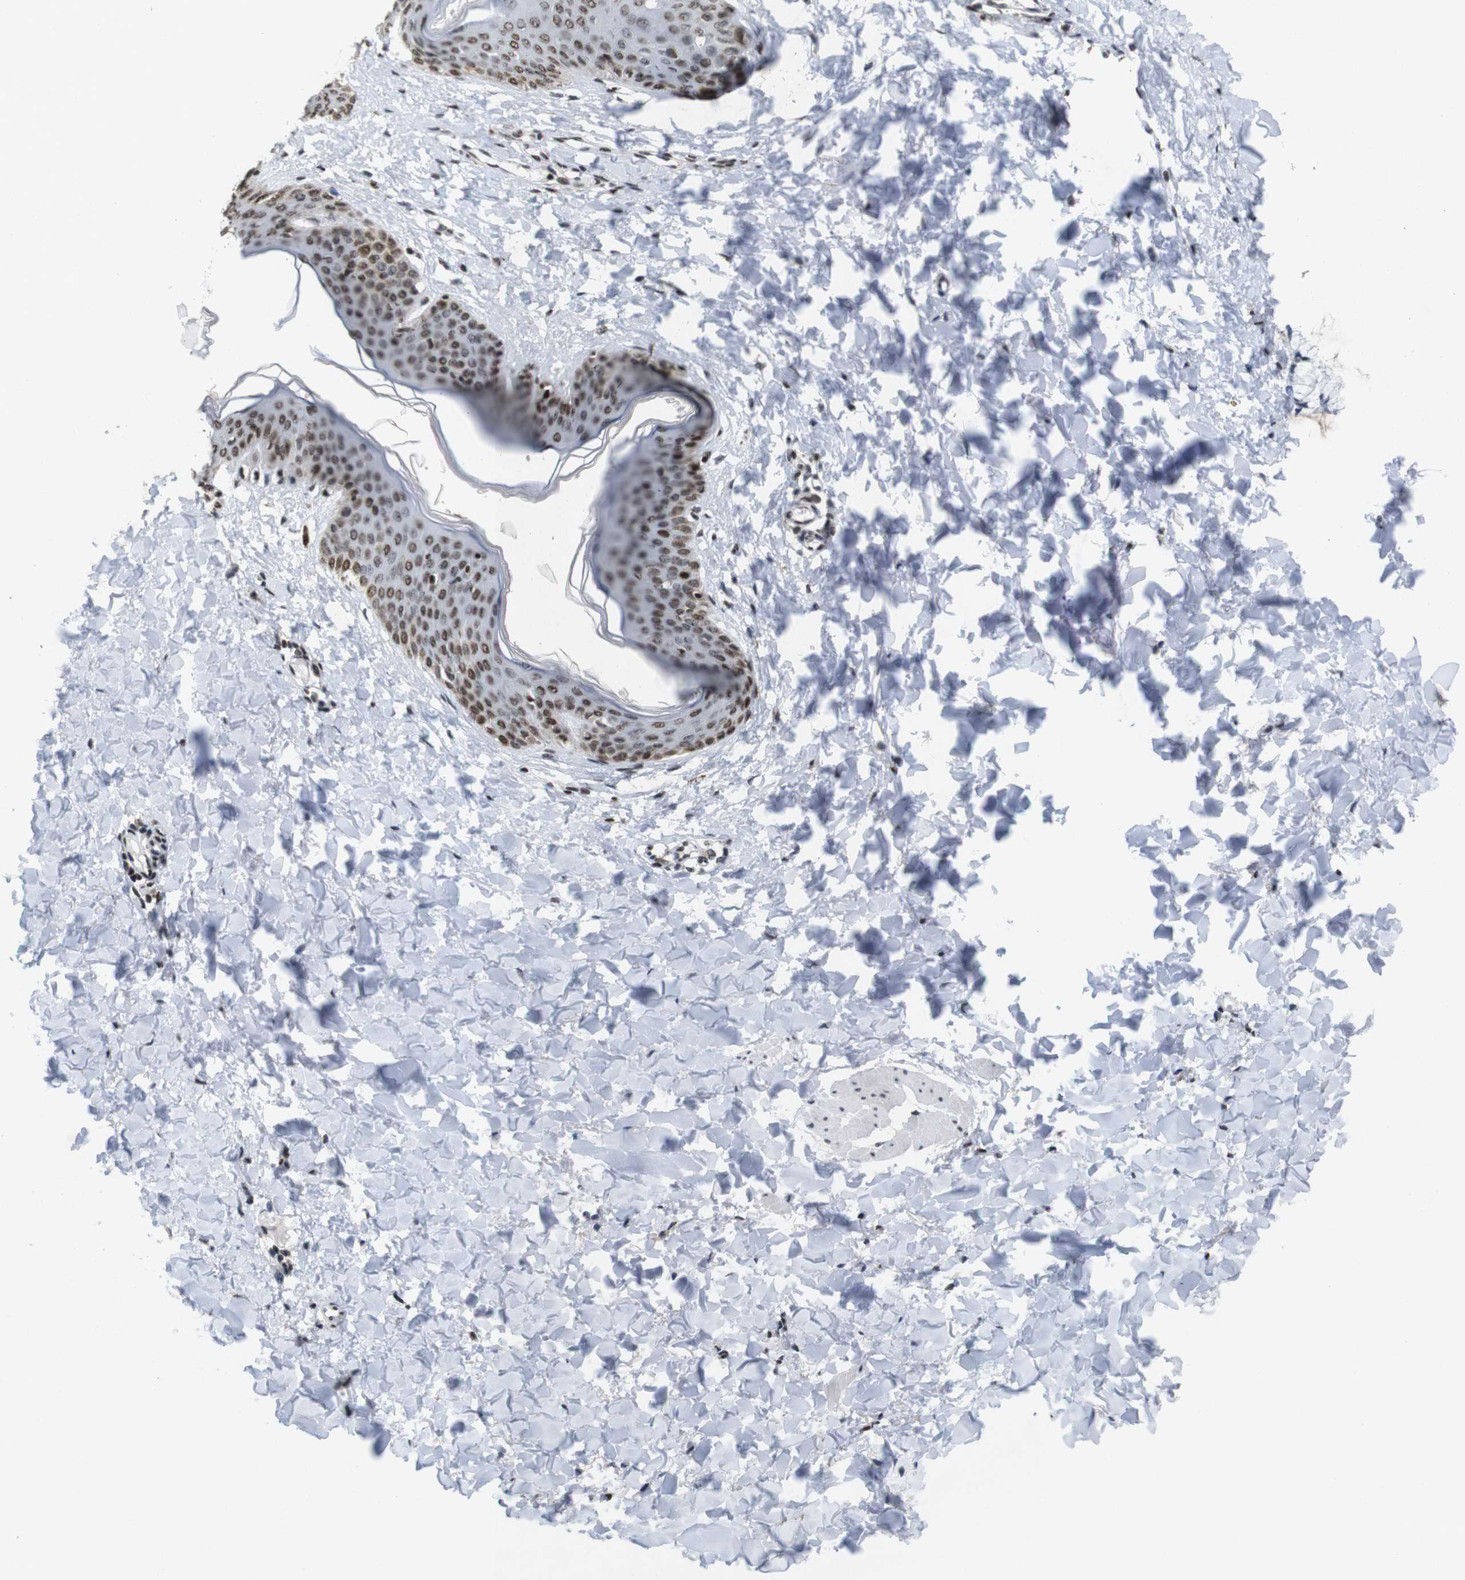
{"staining": {"intensity": "strong", "quantity": ">75%", "location": "nuclear"}, "tissue": "skin", "cell_type": "Fibroblasts", "image_type": "normal", "snomed": [{"axis": "morphology", "description": "Normal tissue, NOS"}, {"axis": "topography", "description": "Skin"}], "caption": "Brown immunohistochemical staining in unremarkable skin reveals strong nuclear expression in about >75% of fibroblasts.", "gene": "MAGEH1", "patient": {"sex": "female", "age": 17}}